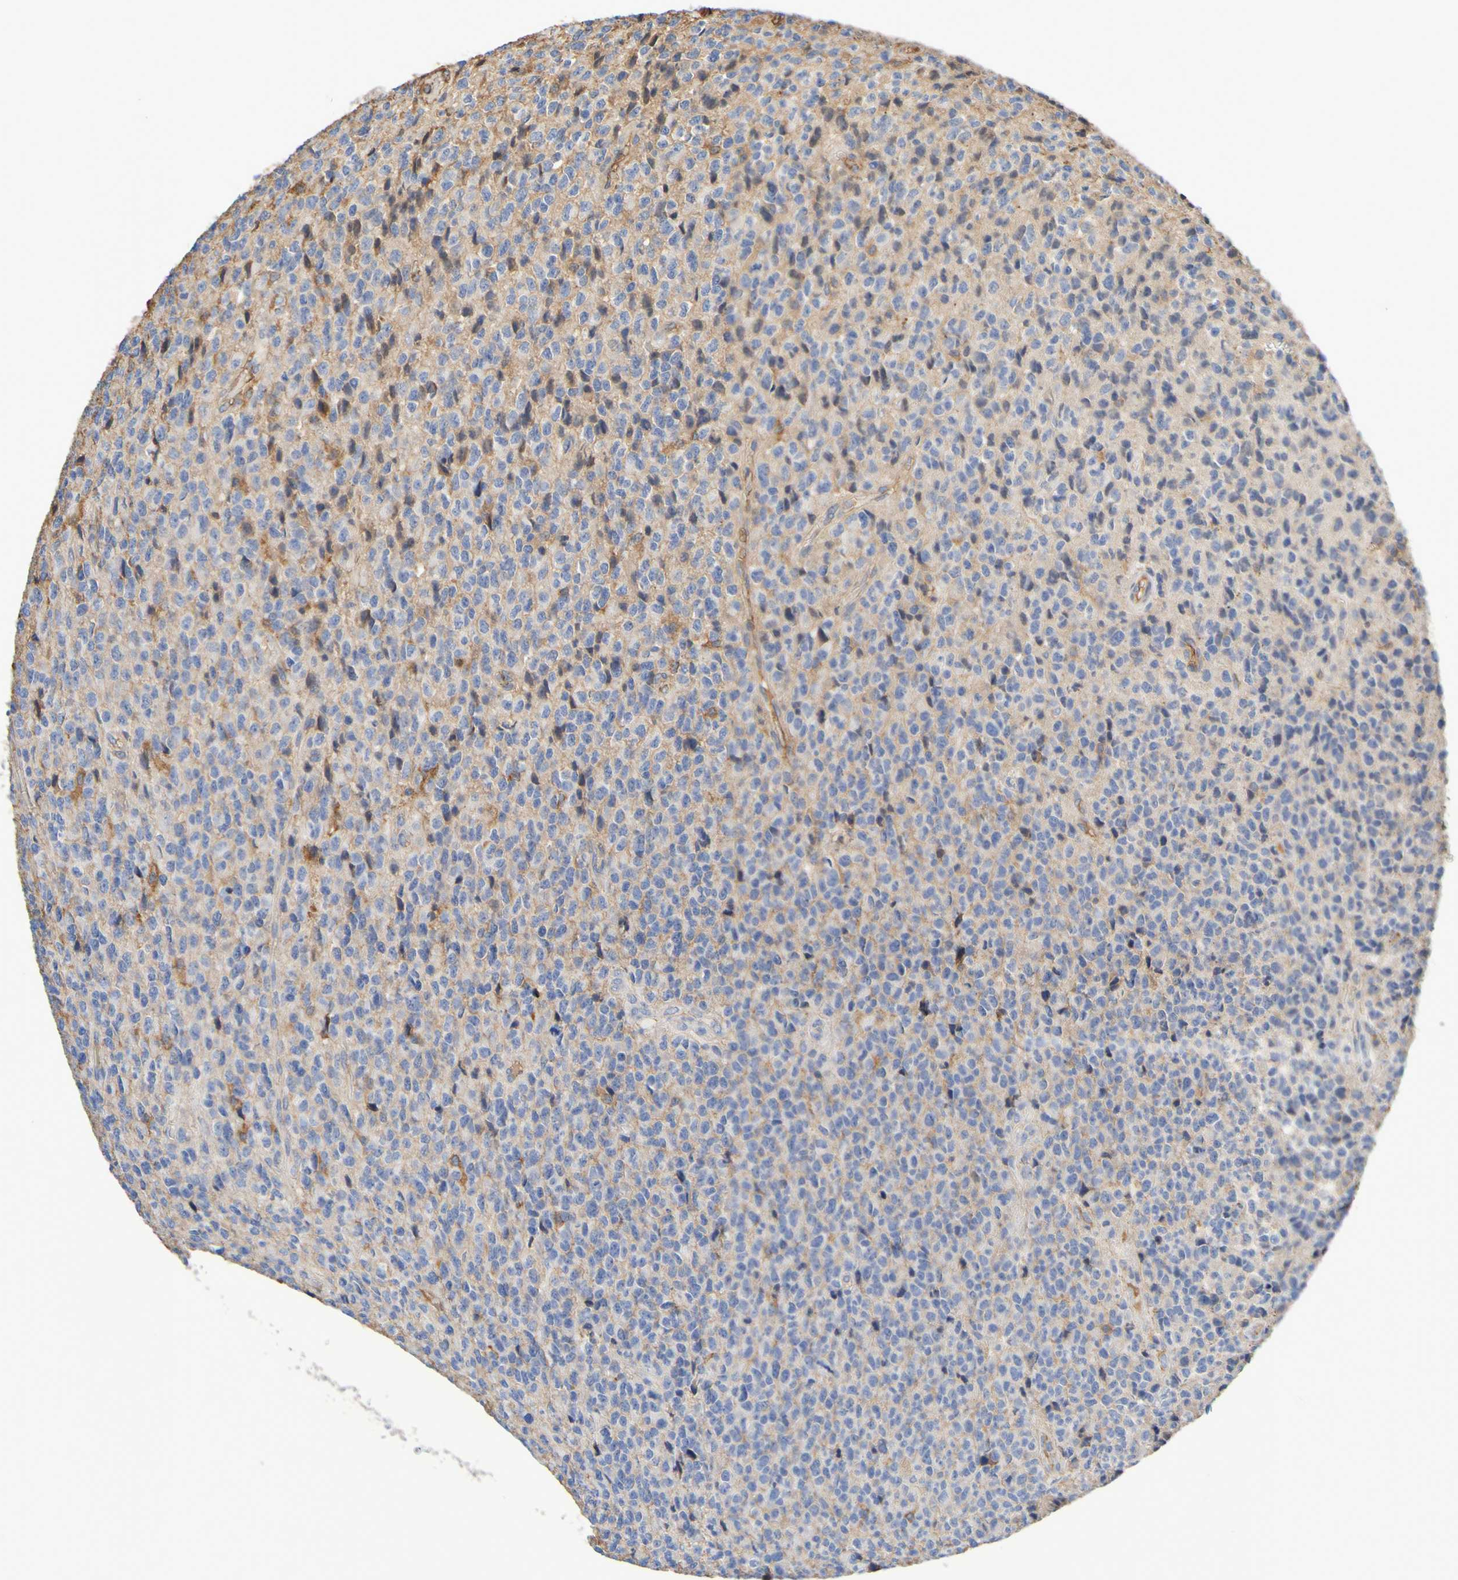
{"staining": {"intensity": "negative", "quantity": "none", "location": "none"}, "tissue": "glioma", "cell_type": "Tumor cells", "image_type": "cancer", "snomed": [{"axis": "morphology", "description": "Glioma, malignant, High grade"}, {"axis": "topography", "description": "pancreas cauda"}], "caption": "A histopathology image of malignant glioma (high-grade) stained for a protein displays no brown staining in tumor cells.", "gene": "GAB3", "patient": {"sex": "male", "age": 60}}